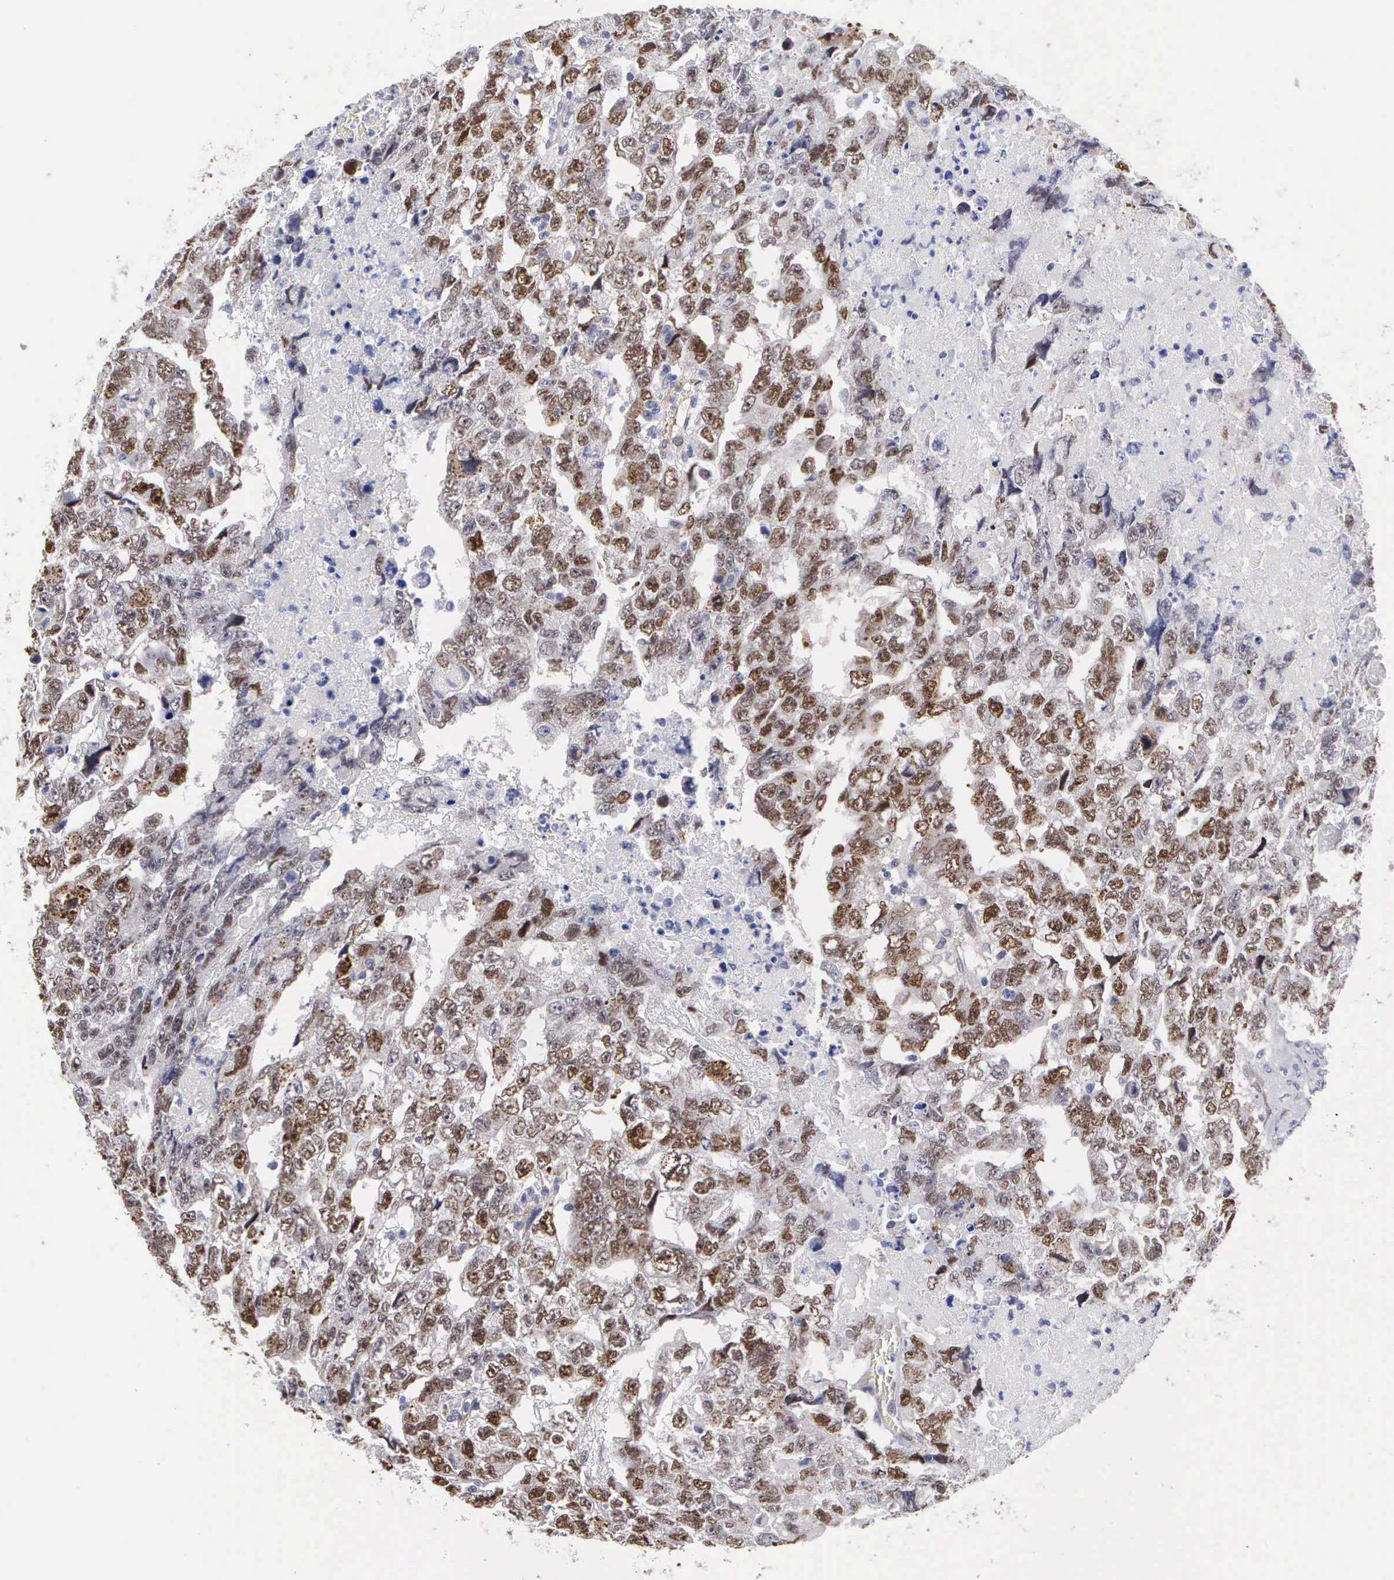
{"staining": {"intensity": "moderate", "quantity": "25%-75%", "location": "nuclear"}, "tissue": "testis cancer", "cell_type": "Tumor cells", "image_type": "cancer", "snomed": [{"axis": "morphology", "description": "Carcinoma, Embryonal, NOS"}, {"axis": "topography", "description": "Testis"}], "caption": "IHC histopathology image of testis cancer (embryonal carcinoma) stained for a protein (brown), which demonstrates medium levels of moderate nuclear staining in approximately 25%-75% of tumor cells.", "gene": "MAST4", "patient": {"sex": "male", "age": 36}}